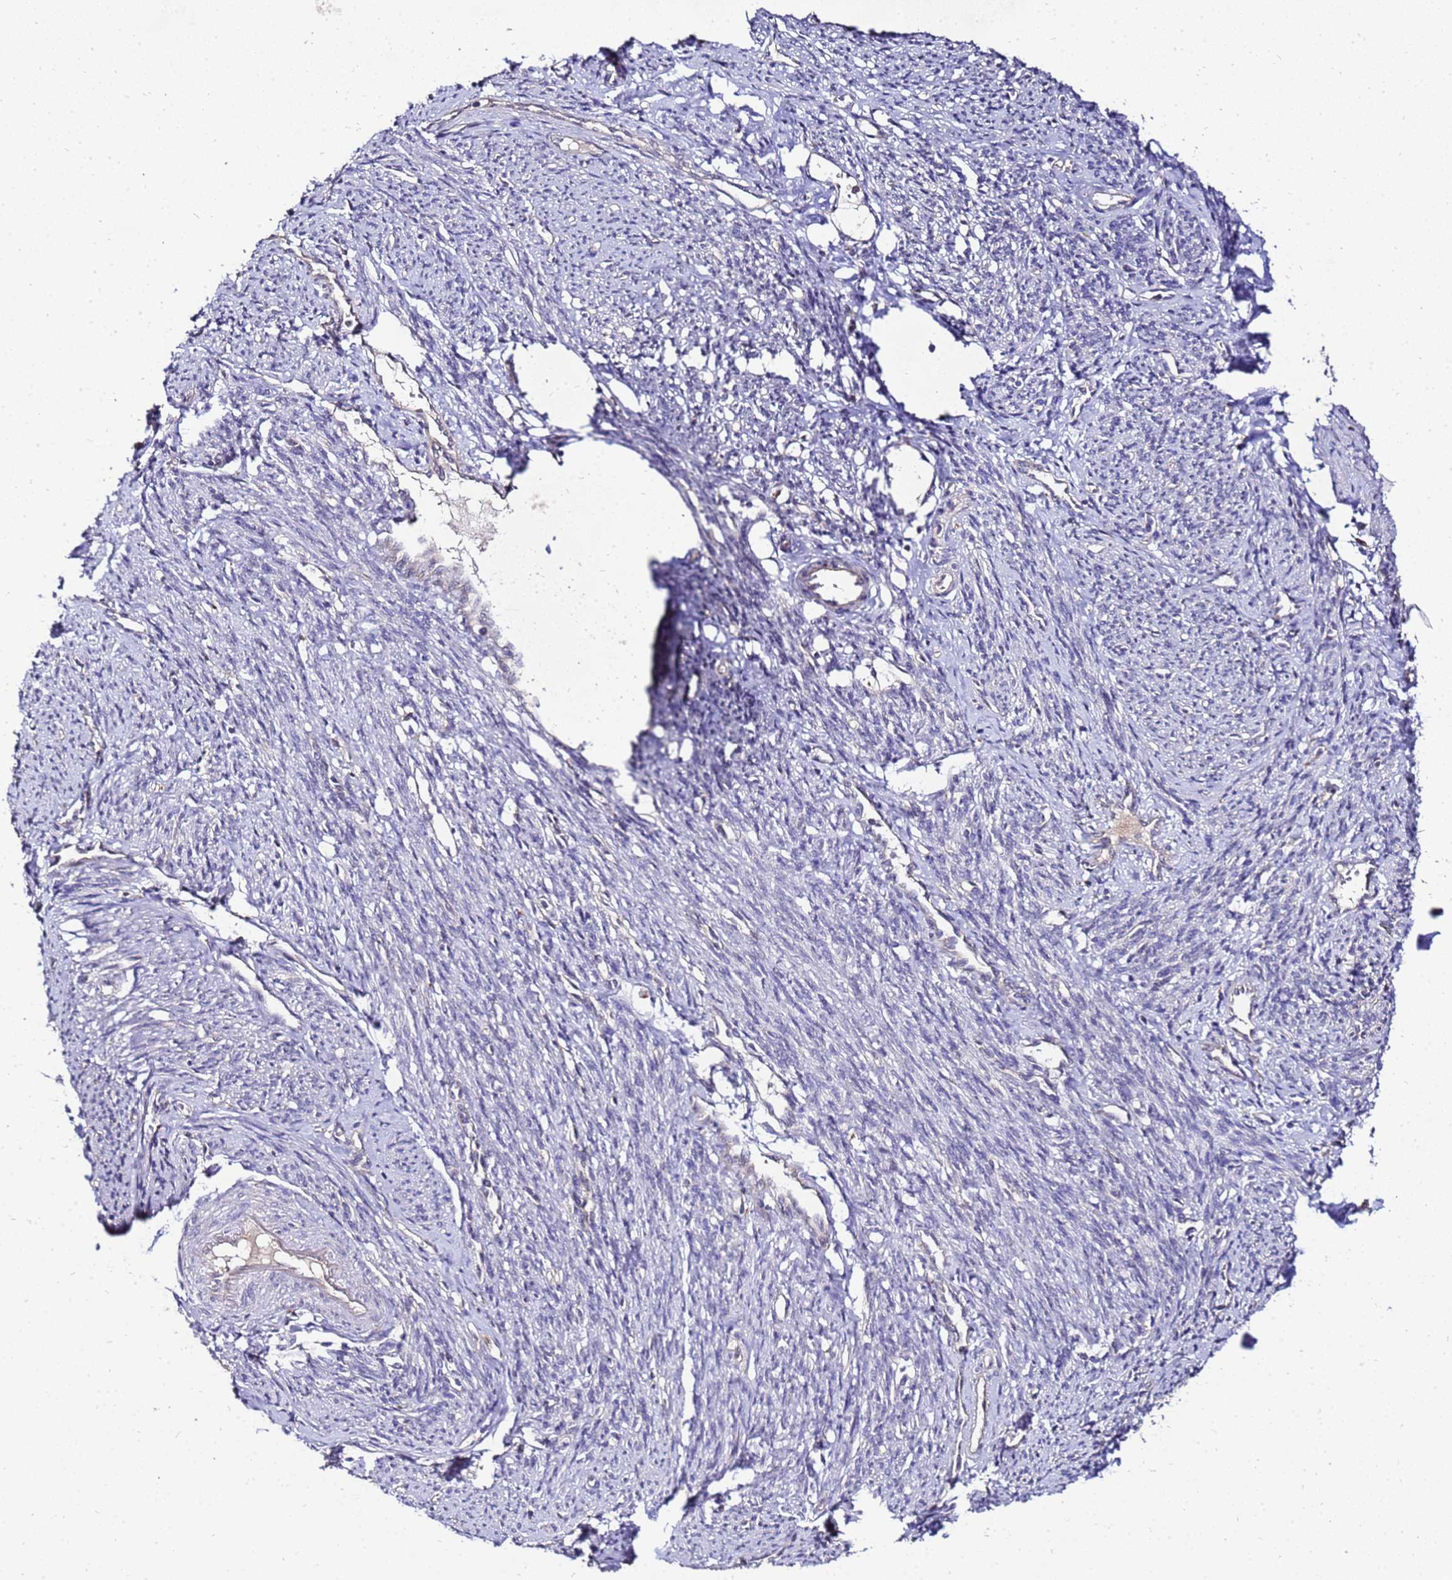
{"staining": {"intensity": "negative", "quantity": "none", "location": "none"}, "tissue": "smooth muscle", "cell_type": "Smooth muscle cells", "image_type": "normal", "snomed": [{"axis": "morphology", "description": "Normal tissue, NOS"}, {"axis": "topography", "description": "Smooth muscle"}, {"axis": "topography", "description": "Uterus"}], "caption": "Protein analysis of unremarkable smooth muscle exhibits no significant staining in smooth muscle cells. The staining is performed using DAB brown chromogen with nuclei counter-stained in using hematoxylin.", "gene": "ADPGK", "patient": {"sex": "female", "age": 59}}